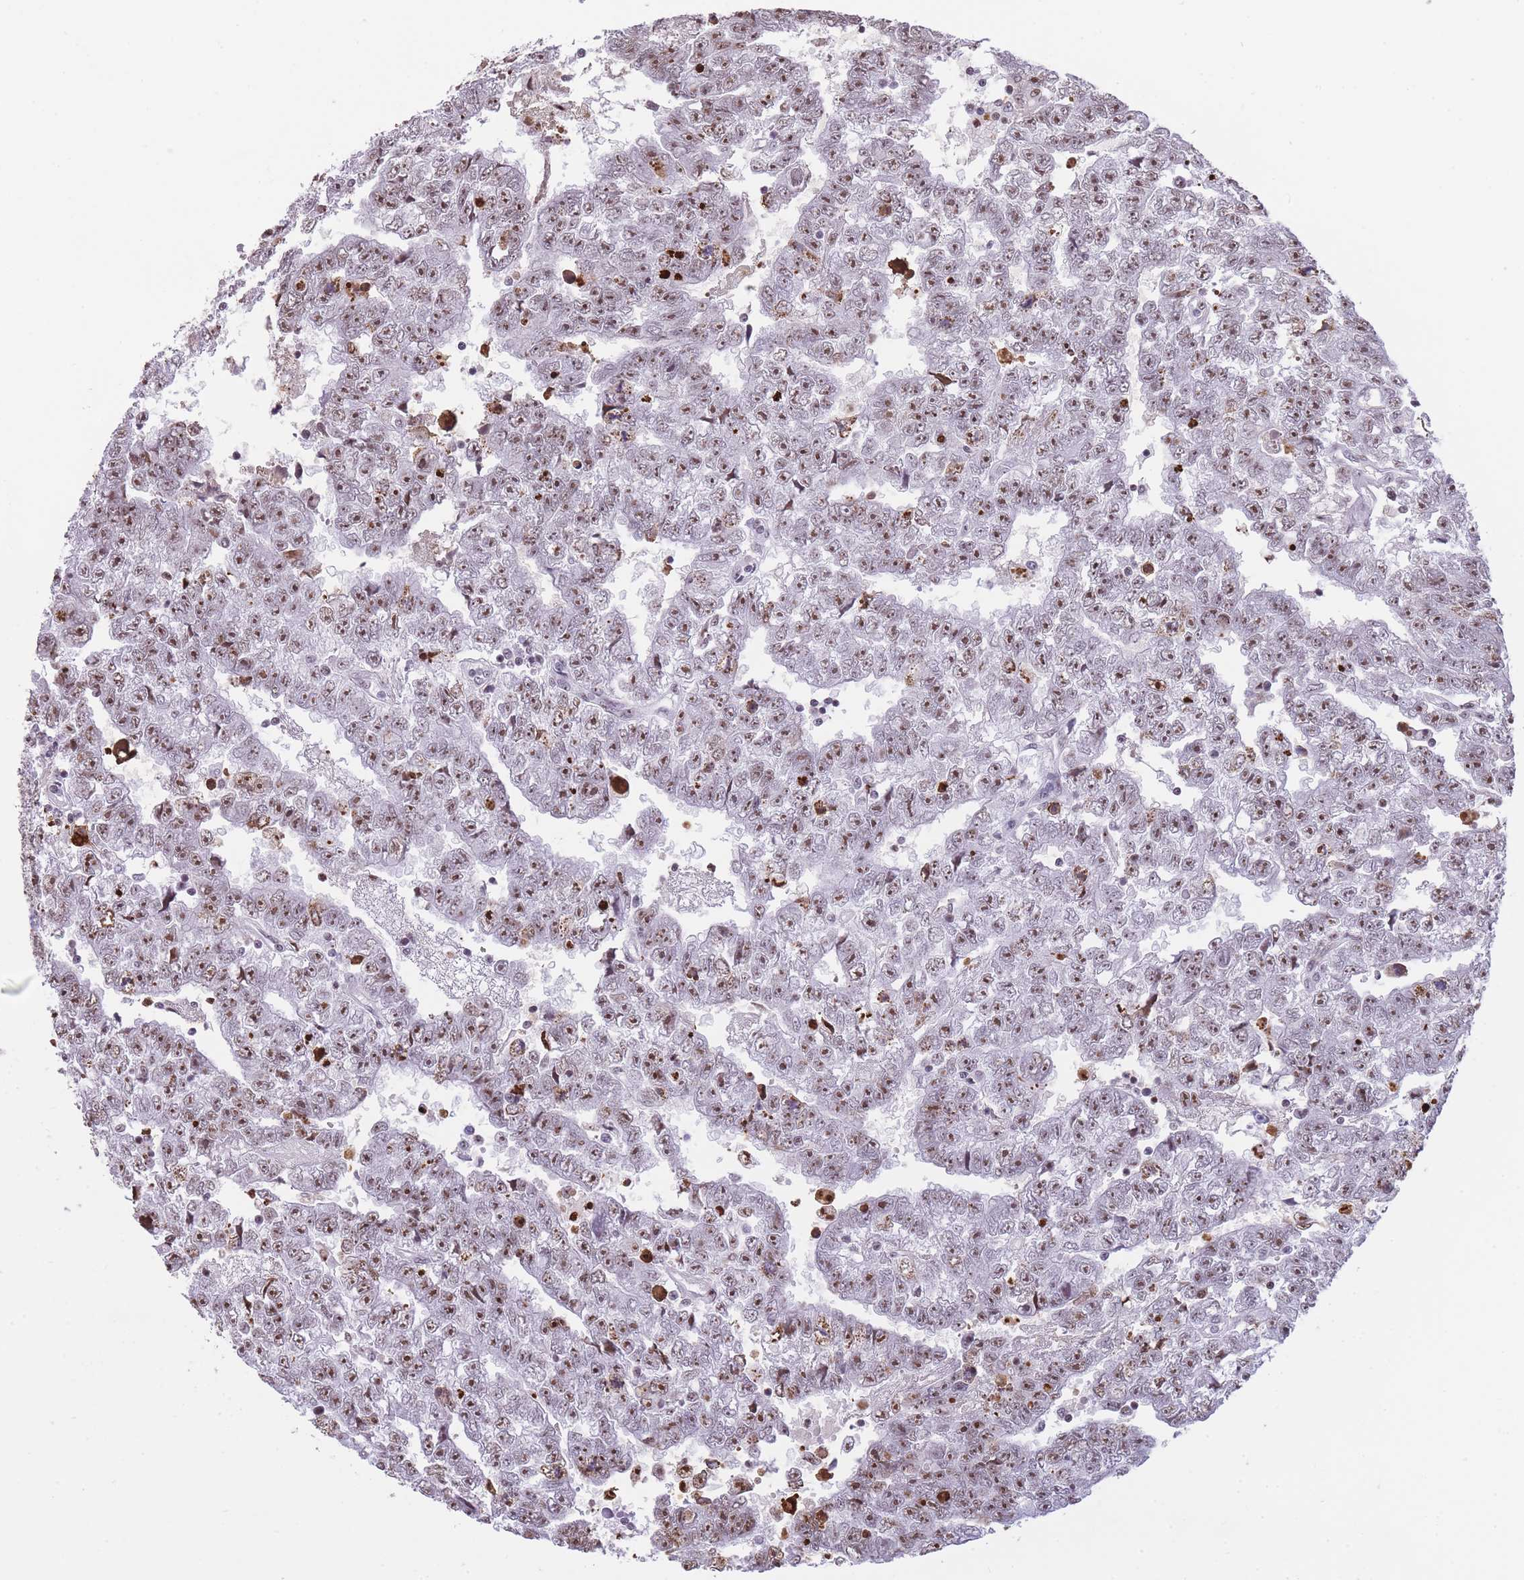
{"staining": {"intensity": "moderate", "quantity": ">75%", "location": "nuclear"}, "tissue": "testis cancer", "cell_type": "Tumor cells", "image_type": "cancer", "snomed": [{"axis": "morphology", "description": "Carcinoma, Embryonal, NOS"}, {"axis": "topography", "description": "Testis"}], "caption": "Testis embryonal carcinoma was stained to show a protein in brown. There is medium levels of moderate nuclear positivity in approximately >75% of tumor cells. The staining is performed using DAB brown chromogen to label protein expression. The nuclei are counter-stained blue using hematoxylin.", "gene": "EVC2", "patient": {"sex": "male", "age": 25}}